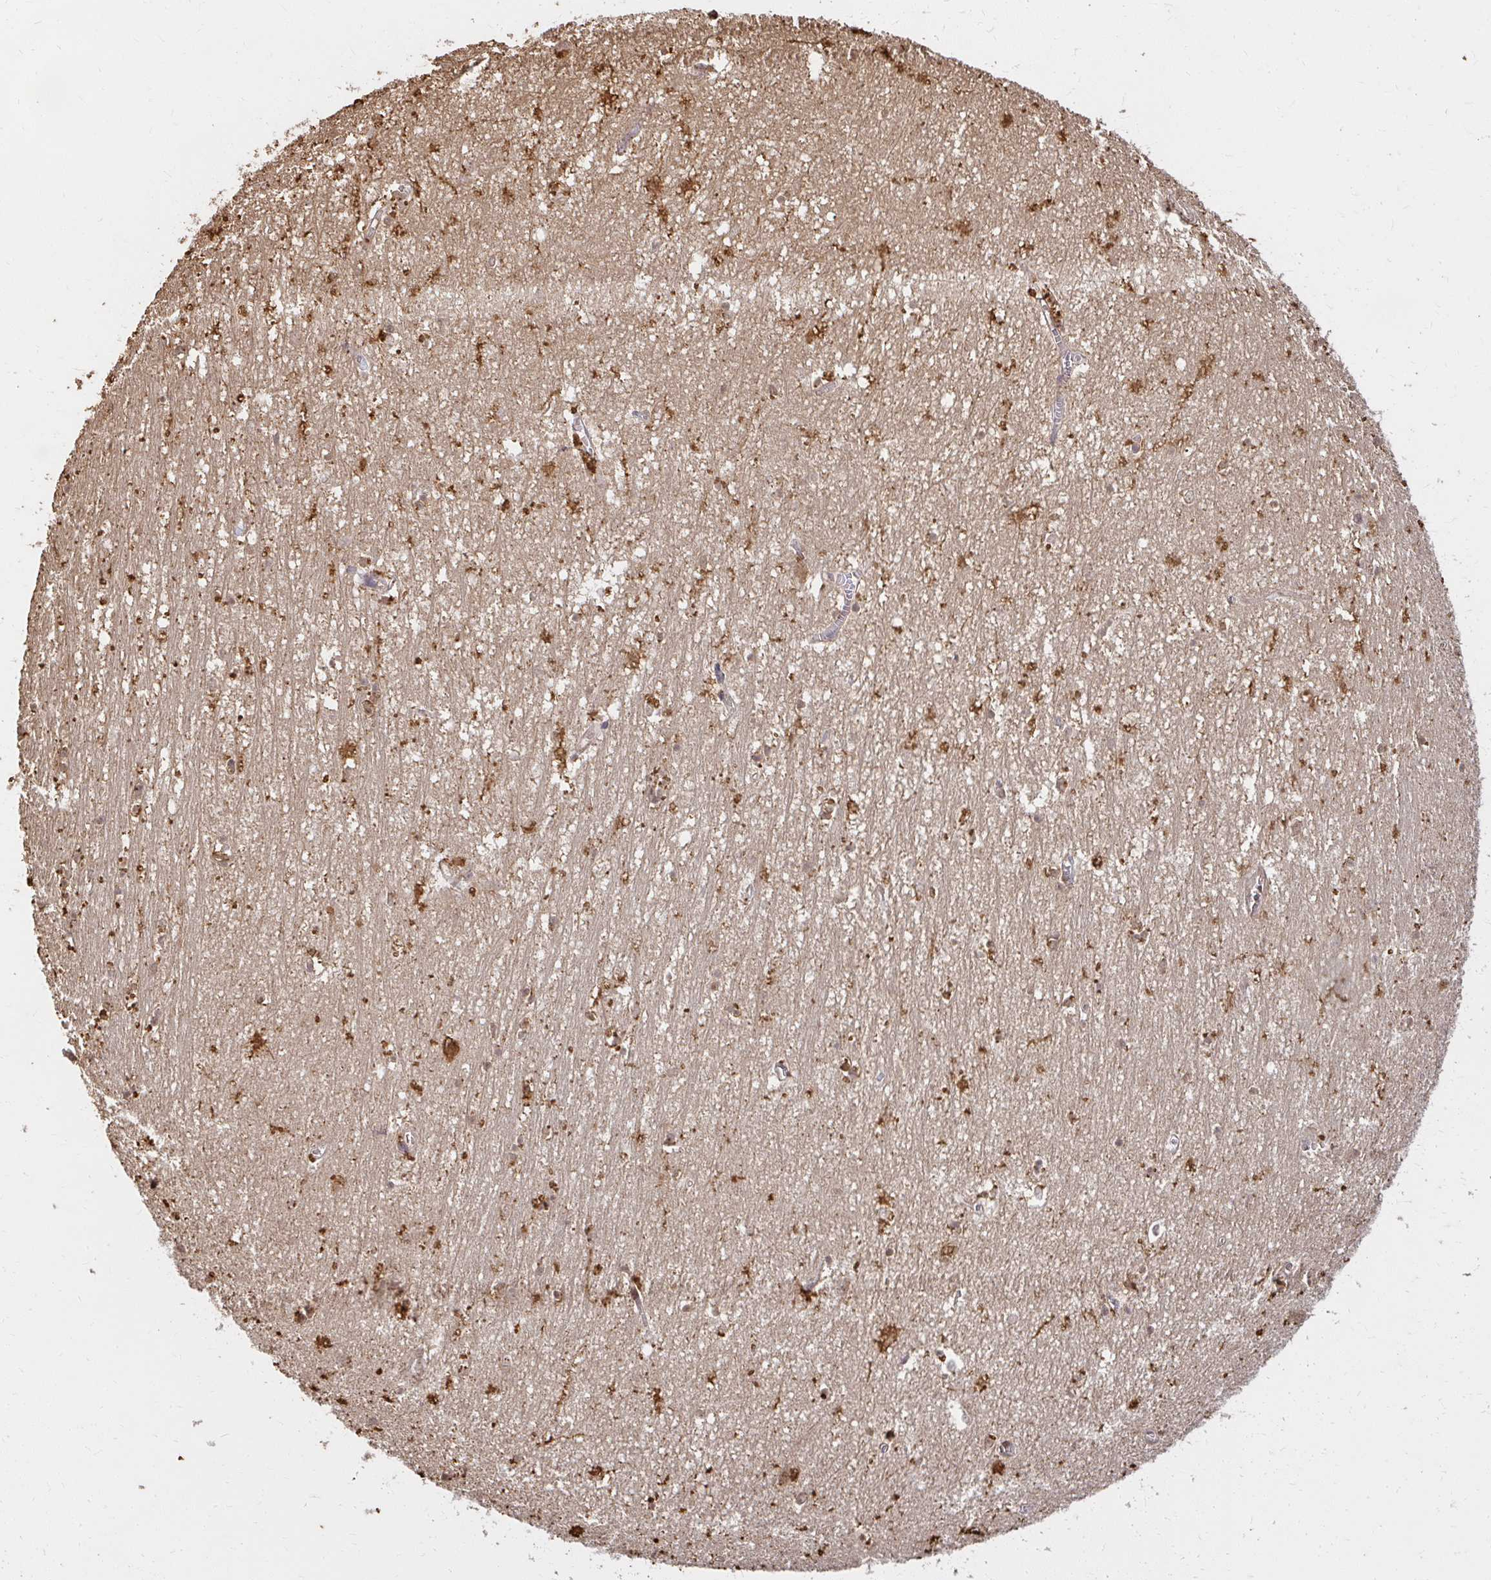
{"staining": {"intensity": "moderate", "quantity": "<25%", "location": "nuclear"}, "tissue": "hippocampus", "cell_type": "Glial cells", "image_type": "normal", "snomed": [{"axis": "morphology", "description": "Normal tissue, NOS"}, {"axis": "topography", "description": "Hippocampus"}], "caption": "Immunohistochemistry (IHC) photomicrograph of unremarkable hippocampus: human hippocampus stained using immunohistochemistry shows low levels of moderate protein expression localized specifically in the nuclear of glial cells, appearing as a nuclear brown color.", "gene": "LARS2", "patient": {"sex": "female", "age": 64}}